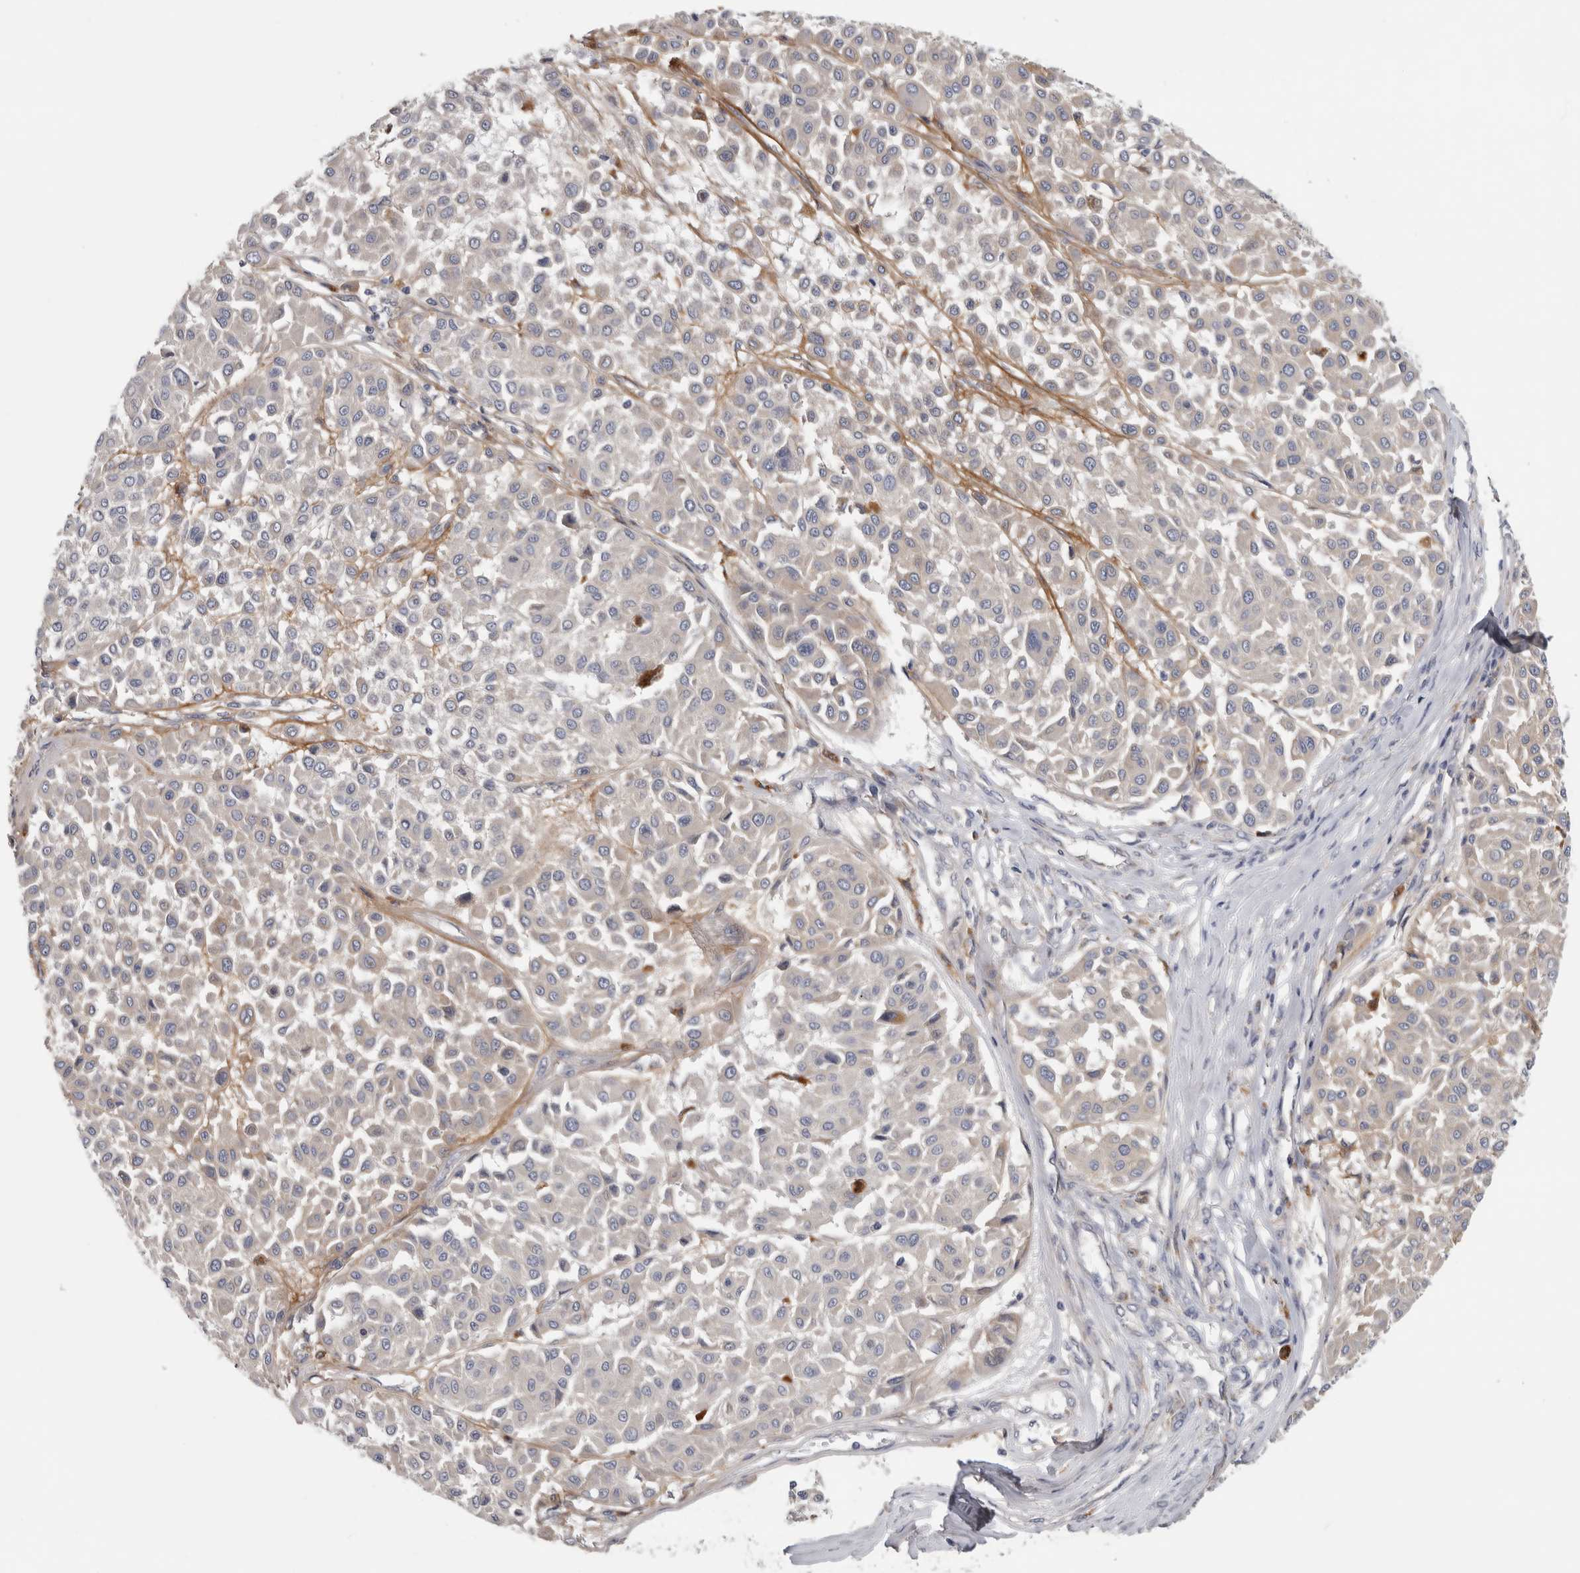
{"staining": {"intensity": "negative", "quantity": "none", "location": "none"}, "tissue": "melanoma", "cell_type": "Tumor cells", "image_type": "cancer", "snomed": [{"axis": "morphology", "description": "Malignant melanoma, Metastatic site"}, {"axis": "topography", "description": "Soft tissue"}], "caption": "Melanoma was stained to show a protein in brown. There is no significant staining in tumor cells.", "gene": "ATXN2", "patient": {"sex": "male", "age": 41}}